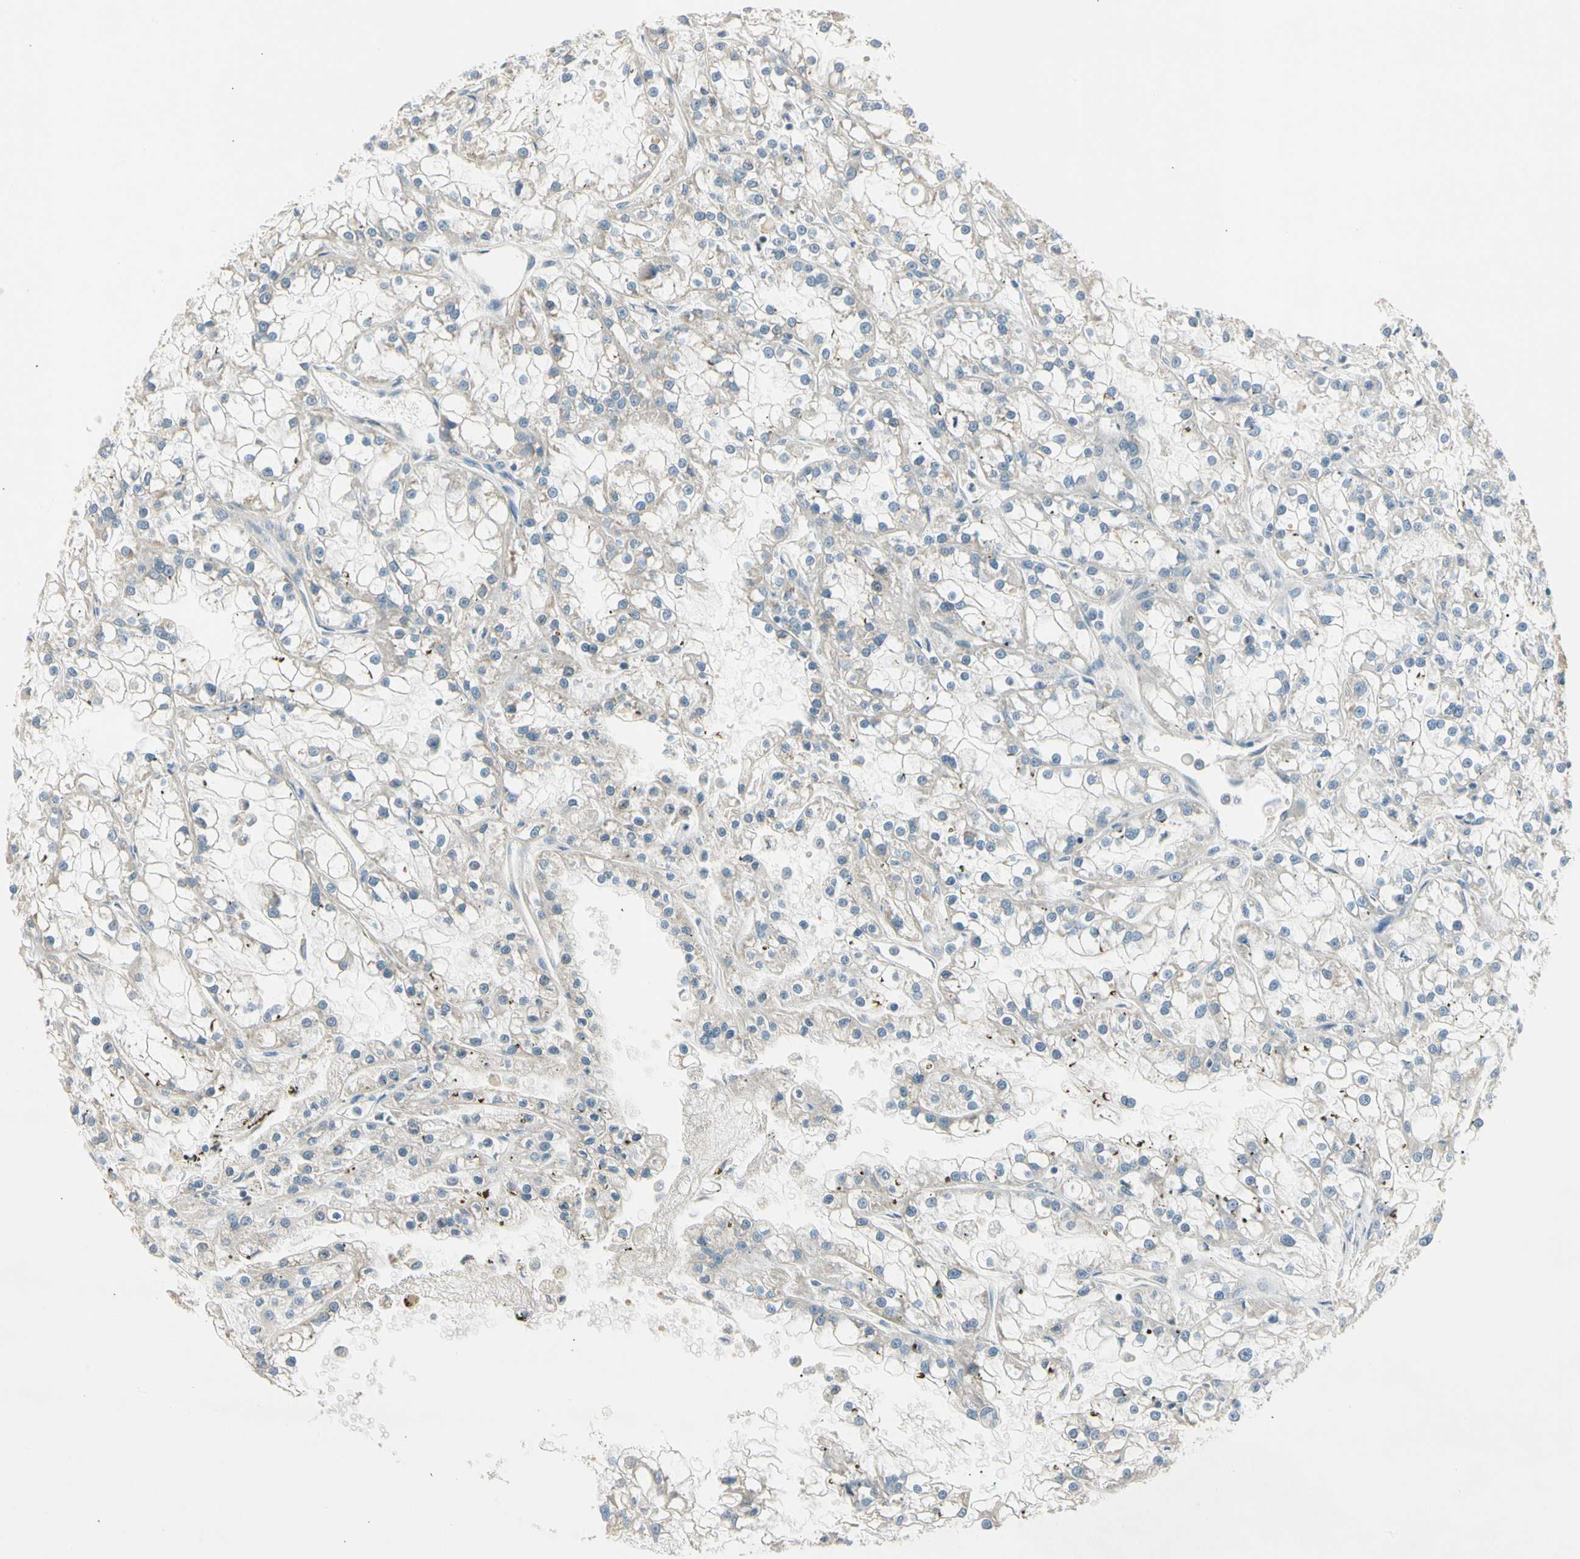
{"staining": {"intensity": "weak", "quantity": "<25%", "location": "cytoplasmic/membranous"}, "tissue": "renal cancer", "cell_type": "Tumor cells", "image_type": "cancer", "snomed": [{"axis": "morphology", "description": "Adenocarcinoma, NOS"}, {"axis": "topography", "description": "Kidney"}], "caption": "This micrograph is of adenocarcinoma (renal) stained with immunohistochemistry (IHC) to label a protein in brown with the nuclei are counter-stained blue. There is no expression in tumor cells.", "gene": "ADGRA3", "patient": {"sex": "female", "age": 52}}